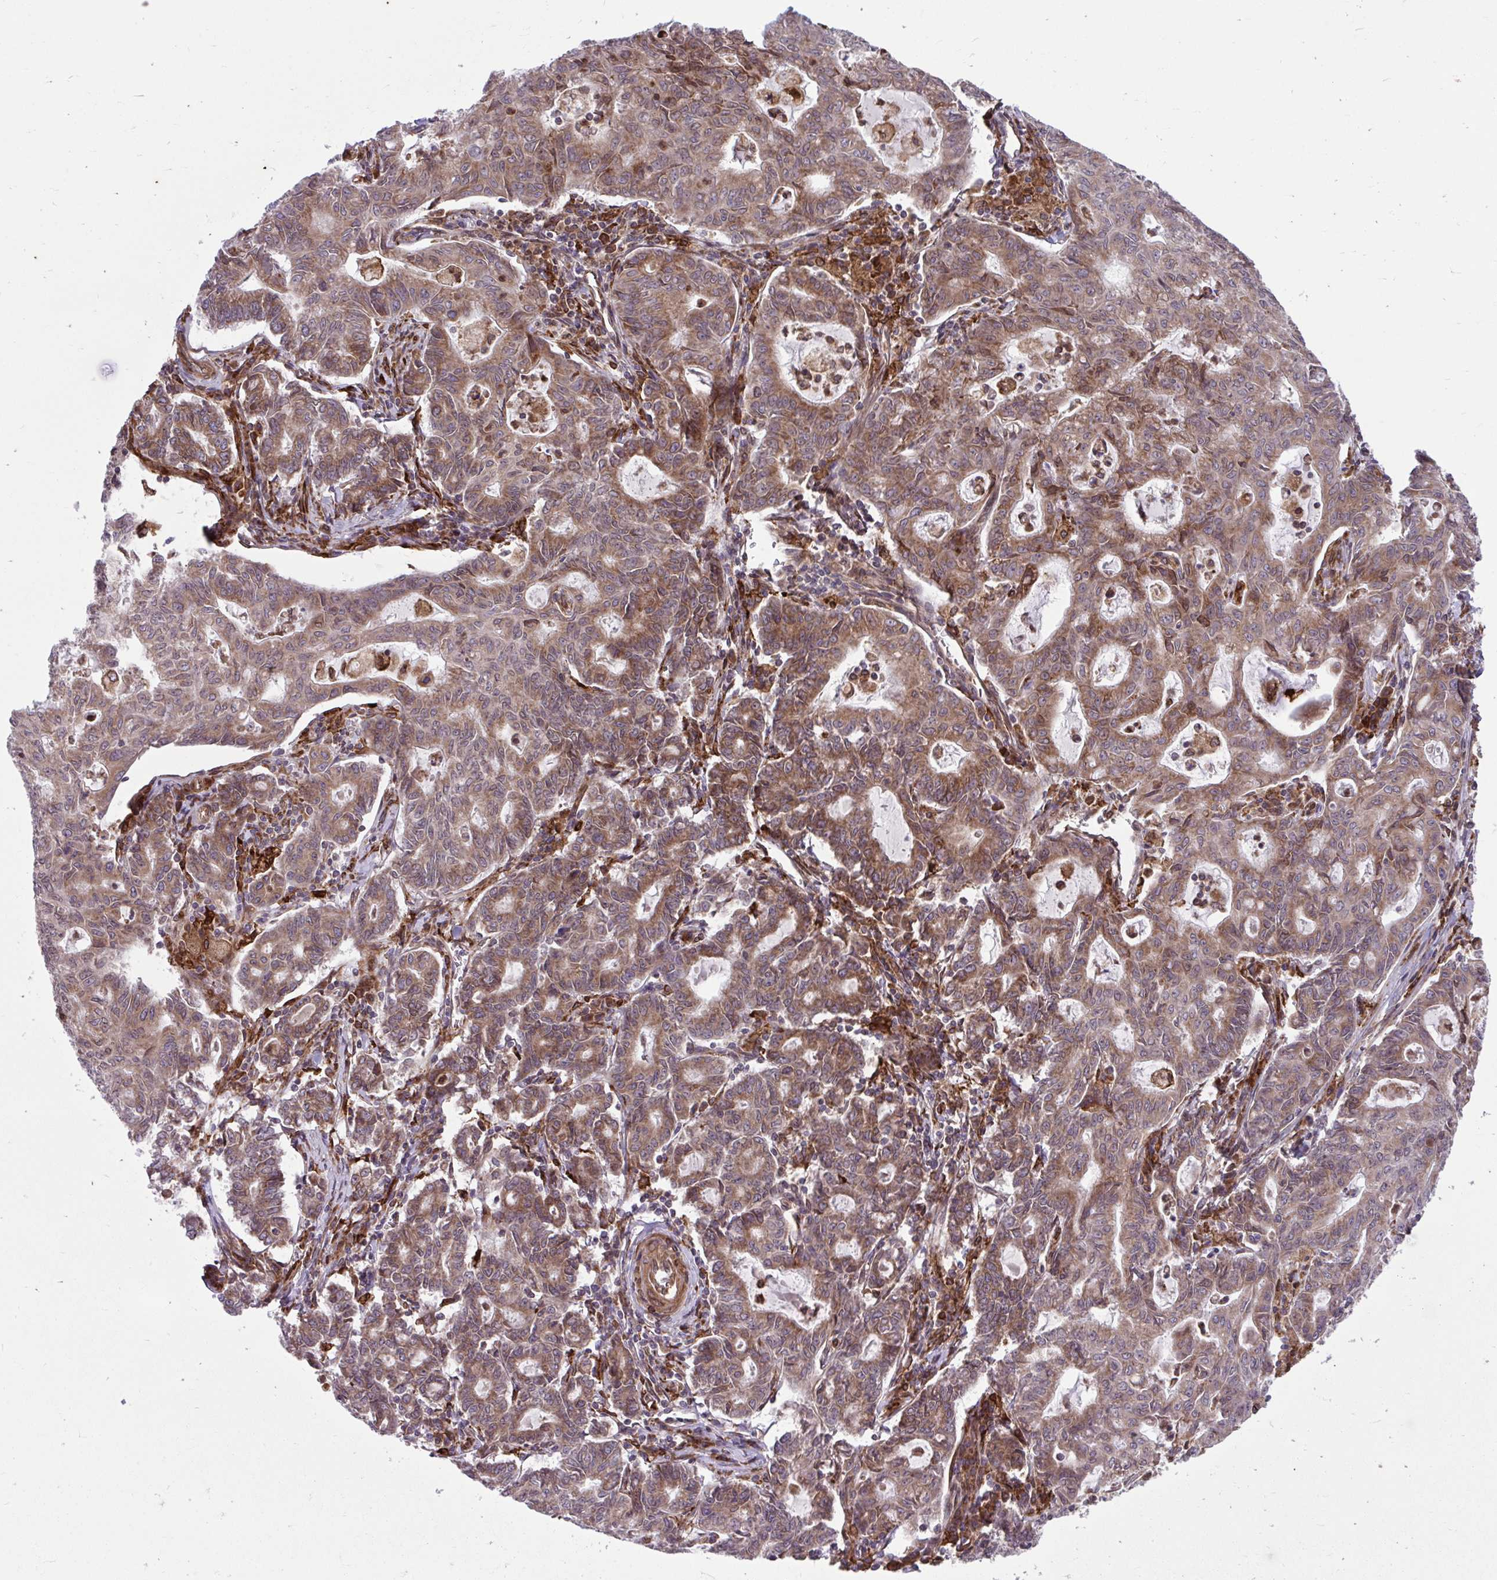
{"staining": {"intensity": "moderate", "quantity": ">75%", "location": "cytoplasmic/membranous"}, "tissue": "stomach cancer", "cell_type": "Tumor cells", "image_type": "cancer", "snomed": [{"axis": "morphology", "description": "Adenocarcinoma, NOS"}, {"axis": "topography", "description": "Stomach, upper"}], "caption": "Protein positivity by immunohistochemistry reveals moderate cytoplasmic/membranous positivity in about >75% of tumor cells in stomach cancer.", "gene": "STIM2", "patient": {"sex": "female", "age": 79}}